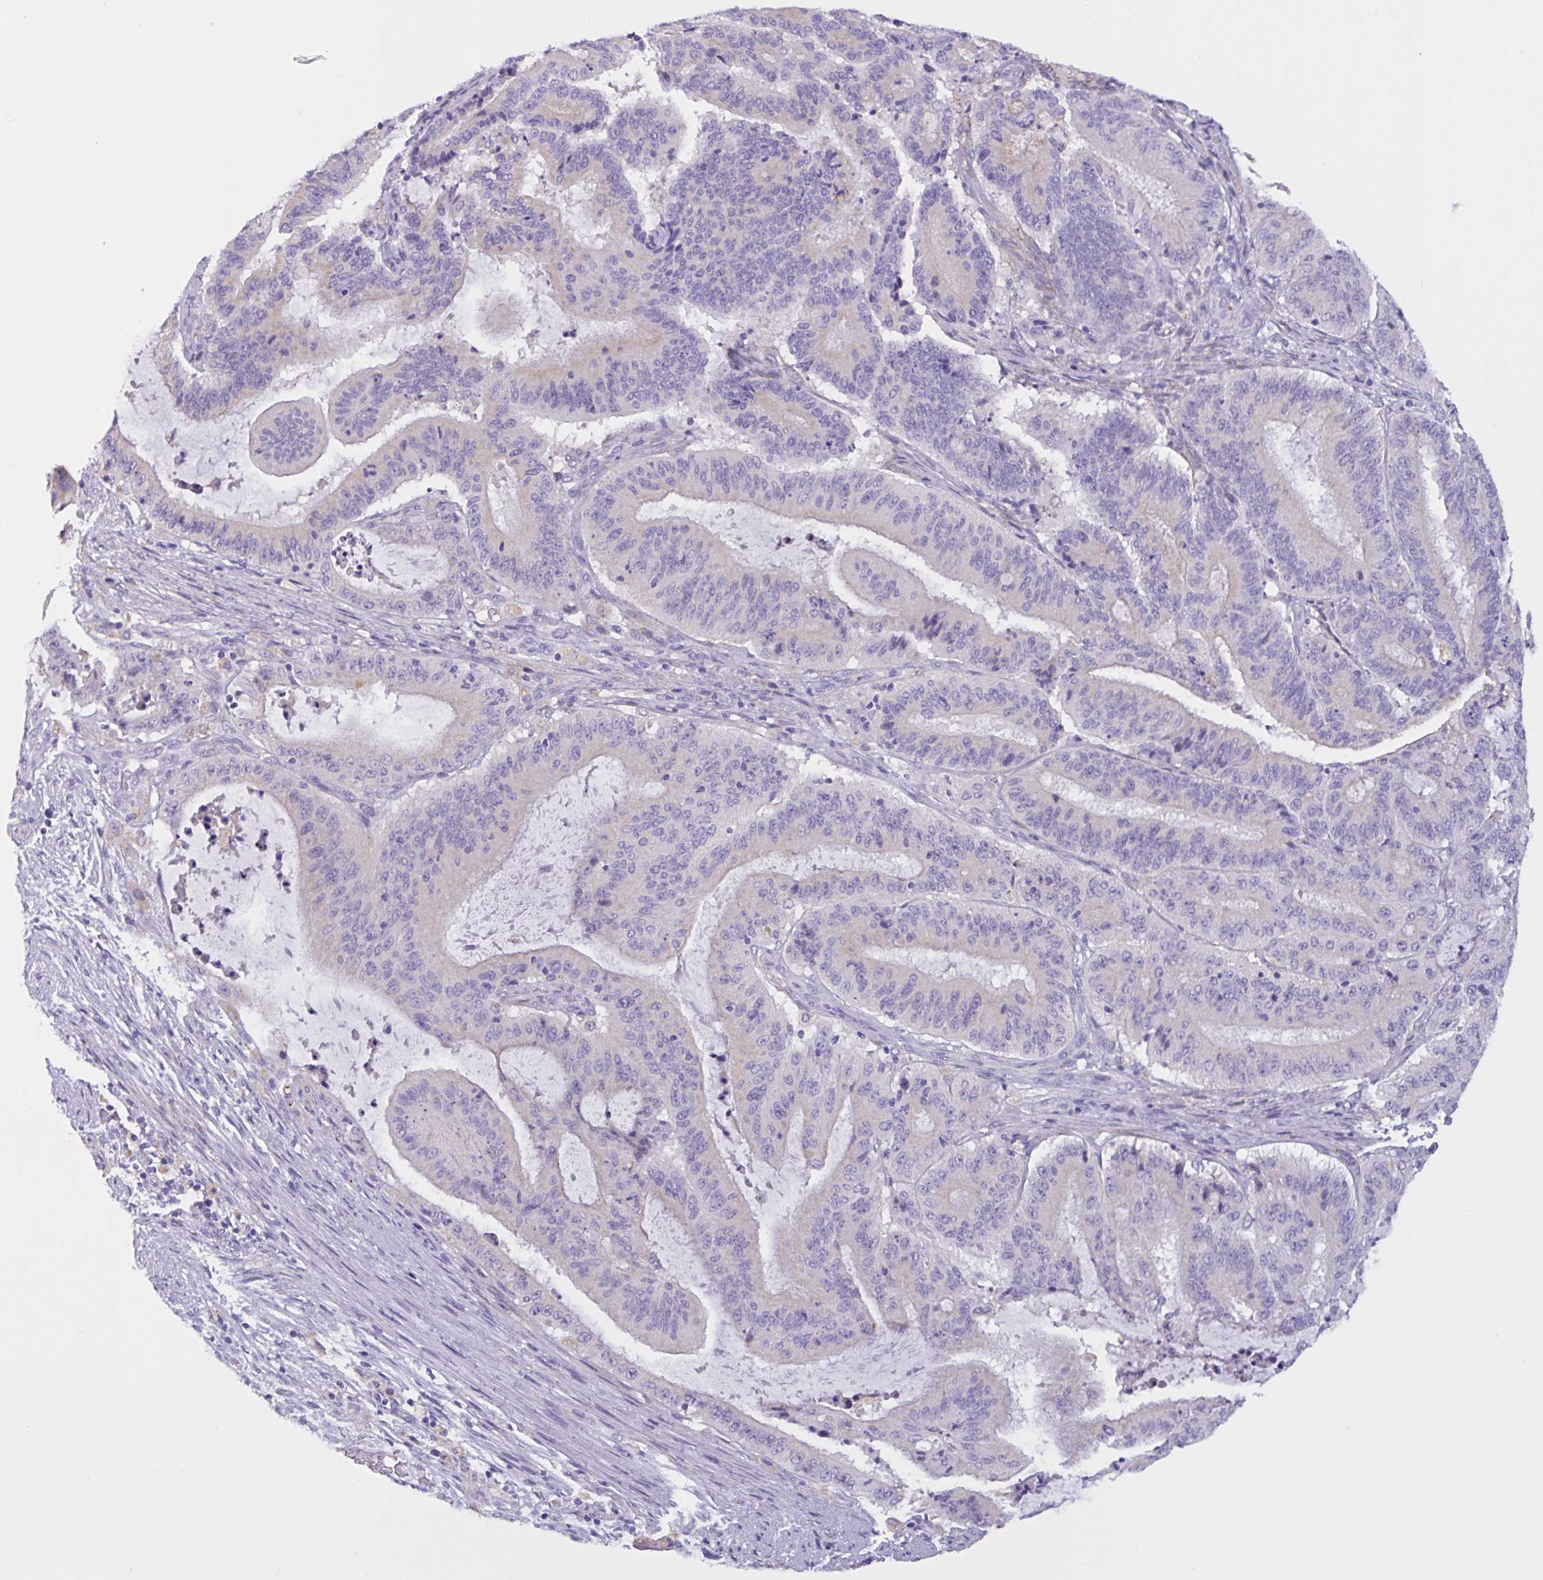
{"staining": {"intensity": "negative", "quantity": "none", "location": "none"}, "tissue": "liver cancer", "cell_type": "Tumor cells", "image_type": "cancer", "snomed": [{"axis": "morphology", "description": "Normal tissue, NOS"}, {"axis": "morphology", "description": "Cholangiocarcinoma"}, {"axis": "topography", "description": "Liver"}, {"axis": "topography", "description": "Peripheral nerve tissue"}], "caption": "This is an immunohistochemistry micrograph of human cholangiocarcinoma (liver). There is no positivity in tumor cells.", "gene": "RPL22L1", "patient": {"sex": "female", "age": 73}}